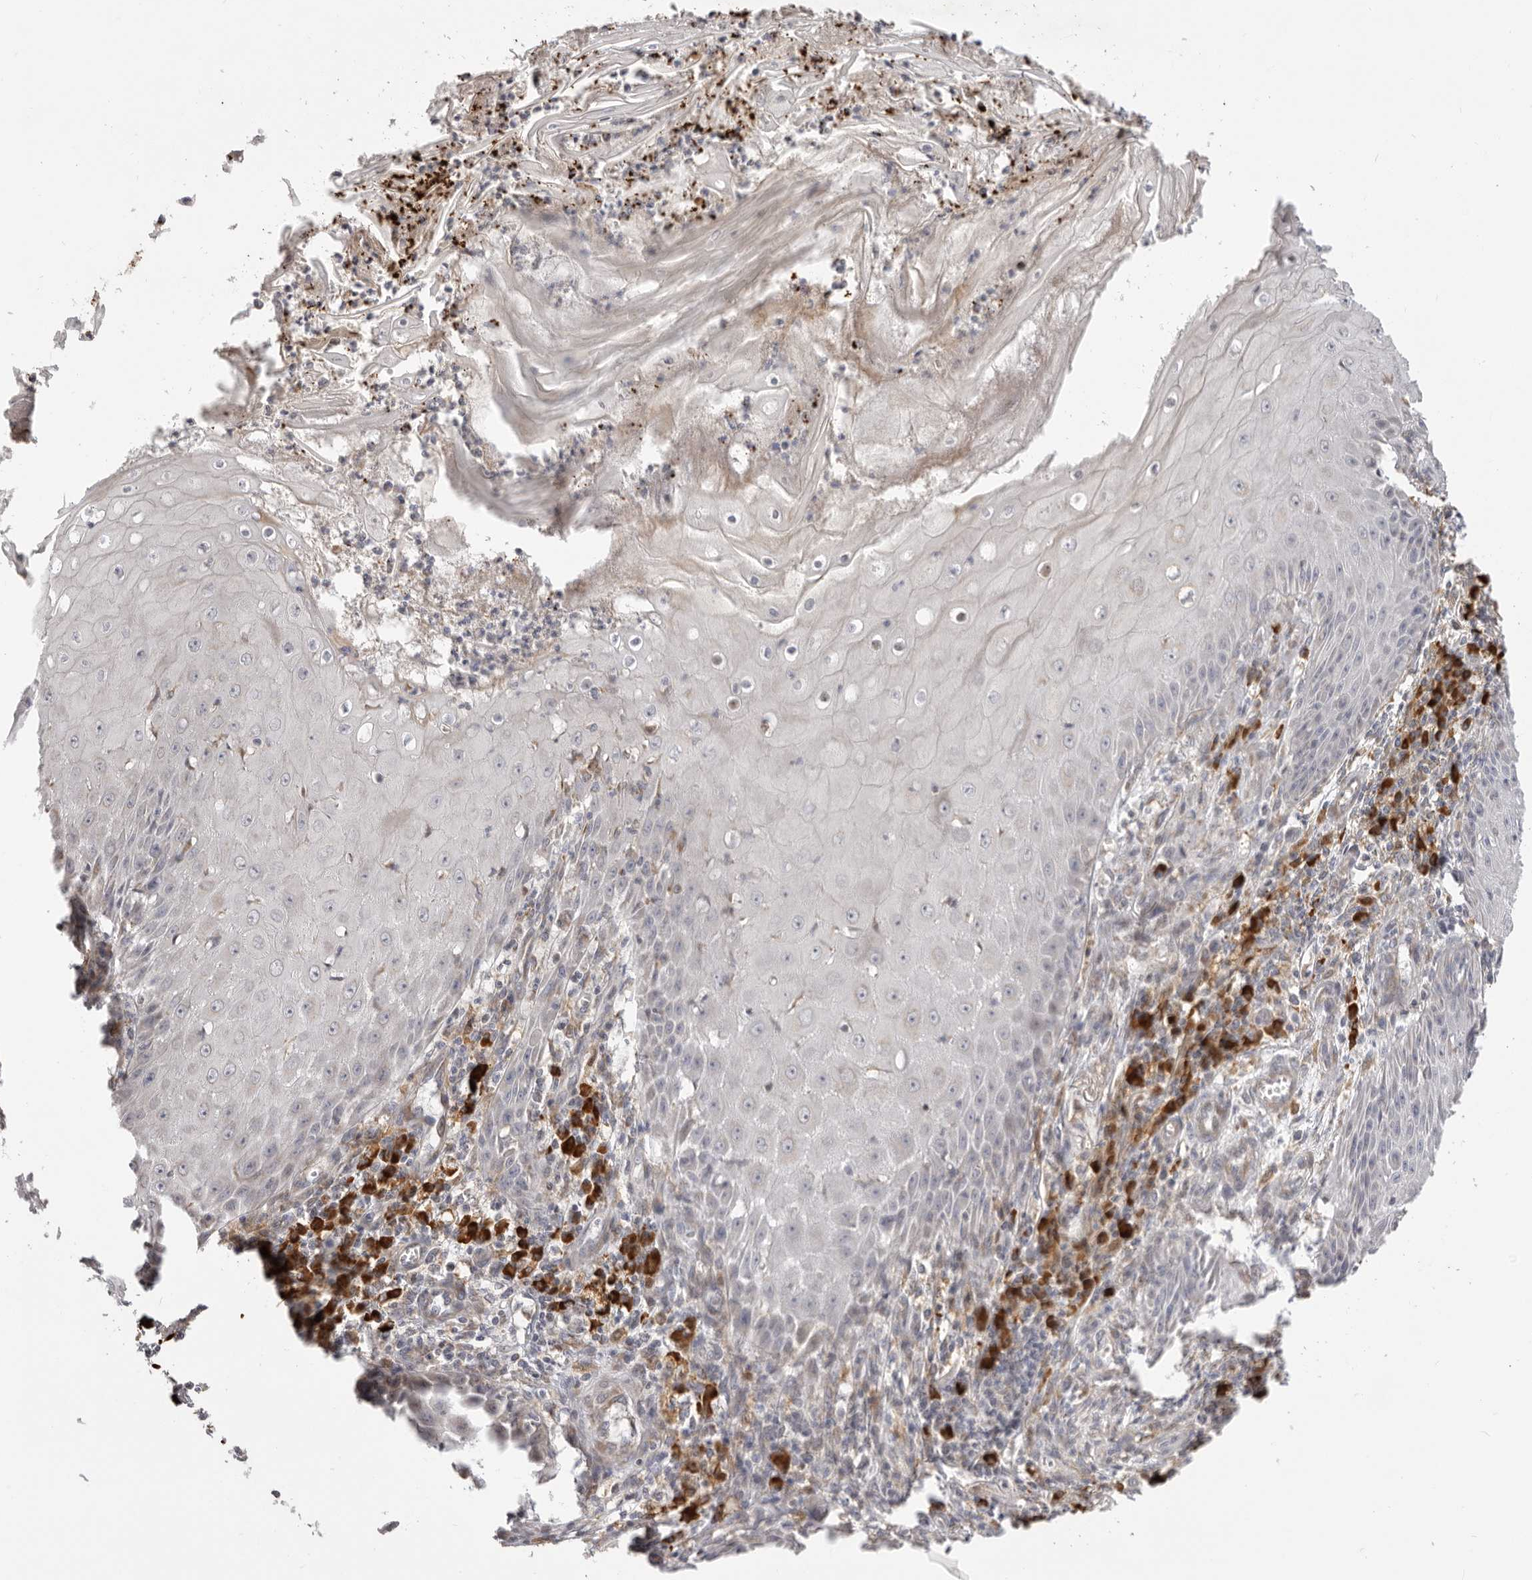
{"staining": {"intensity": "negative", "quantity": "none", "location": "none"}, "tissue": "skin cancer", "cell_type": "Tumor cells", "image_type": "cancer", "snomed": [{"axis": "morphology", "description": "Squamous cell carcinoma, NOS"}, {"axis": "topography", "description": "Skin"}], "caption": "Protein analysis of squamous cell carcinoma (skin) shows no significant positivity in tumor cells.", "gene": "USH1C", "patient": {"sex": "female", "age": 73}}